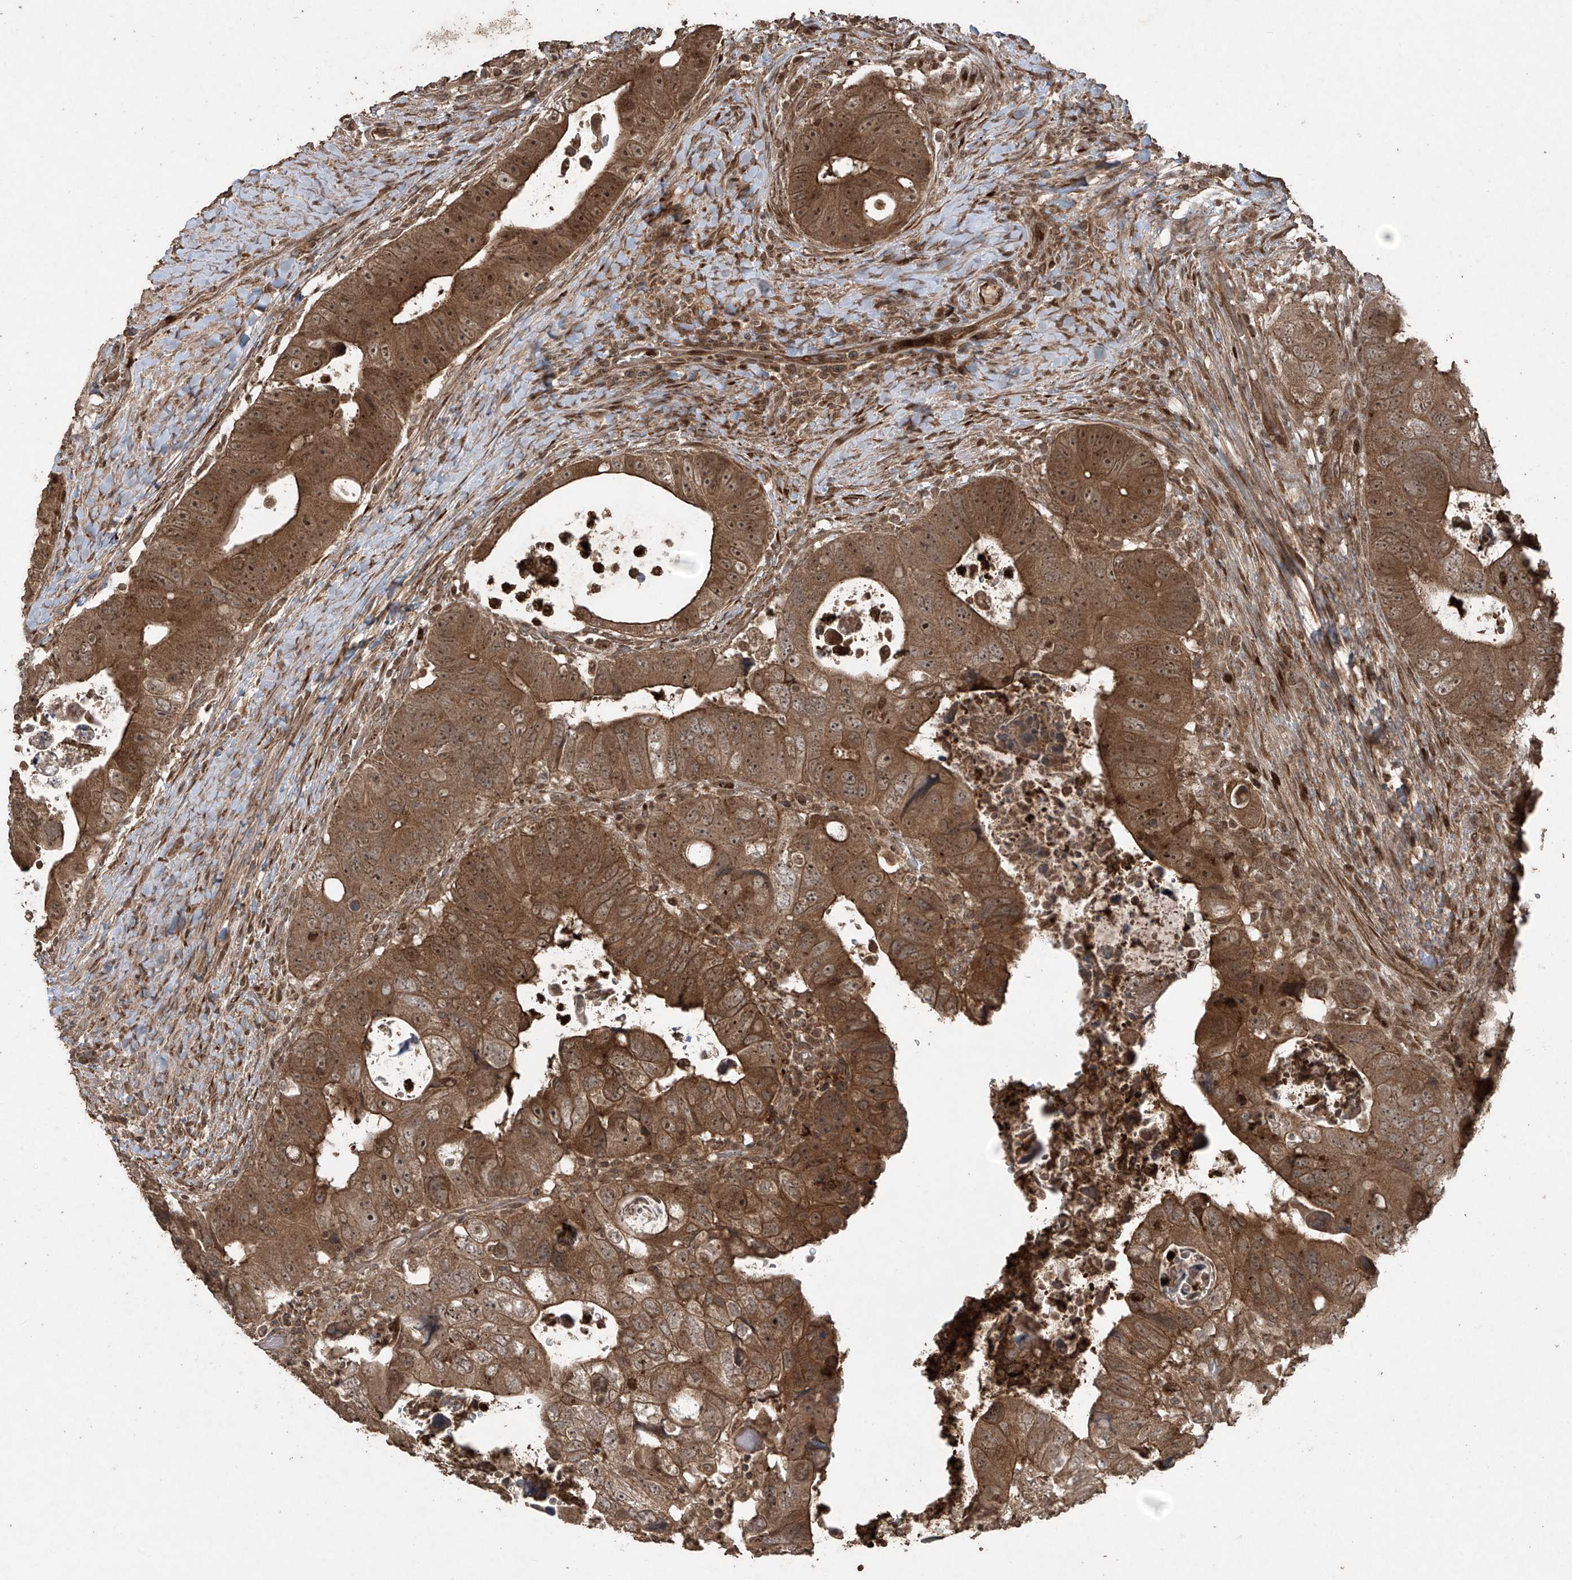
{"staining": {"intensity": "strong", "quantity": ">75%", "location": "cytoplasmic/membranous"}, "tissue": "colorectal cancer", "cell_type": "Tumor cells", "image_type": "cancer", "snomed": [{"axis": "morphology", "description": "Adenocarcinoma, NOS"}, {"axis": "topography", "description": "Rectum"}], "caption": "This is an image of IHC staining of colorectal cancer, which shows strong positivity in the cytoplasmic/membranous of tumor cells.", "gene": "PGPEP1", "patient": {"sex": "male", "age": 59}}